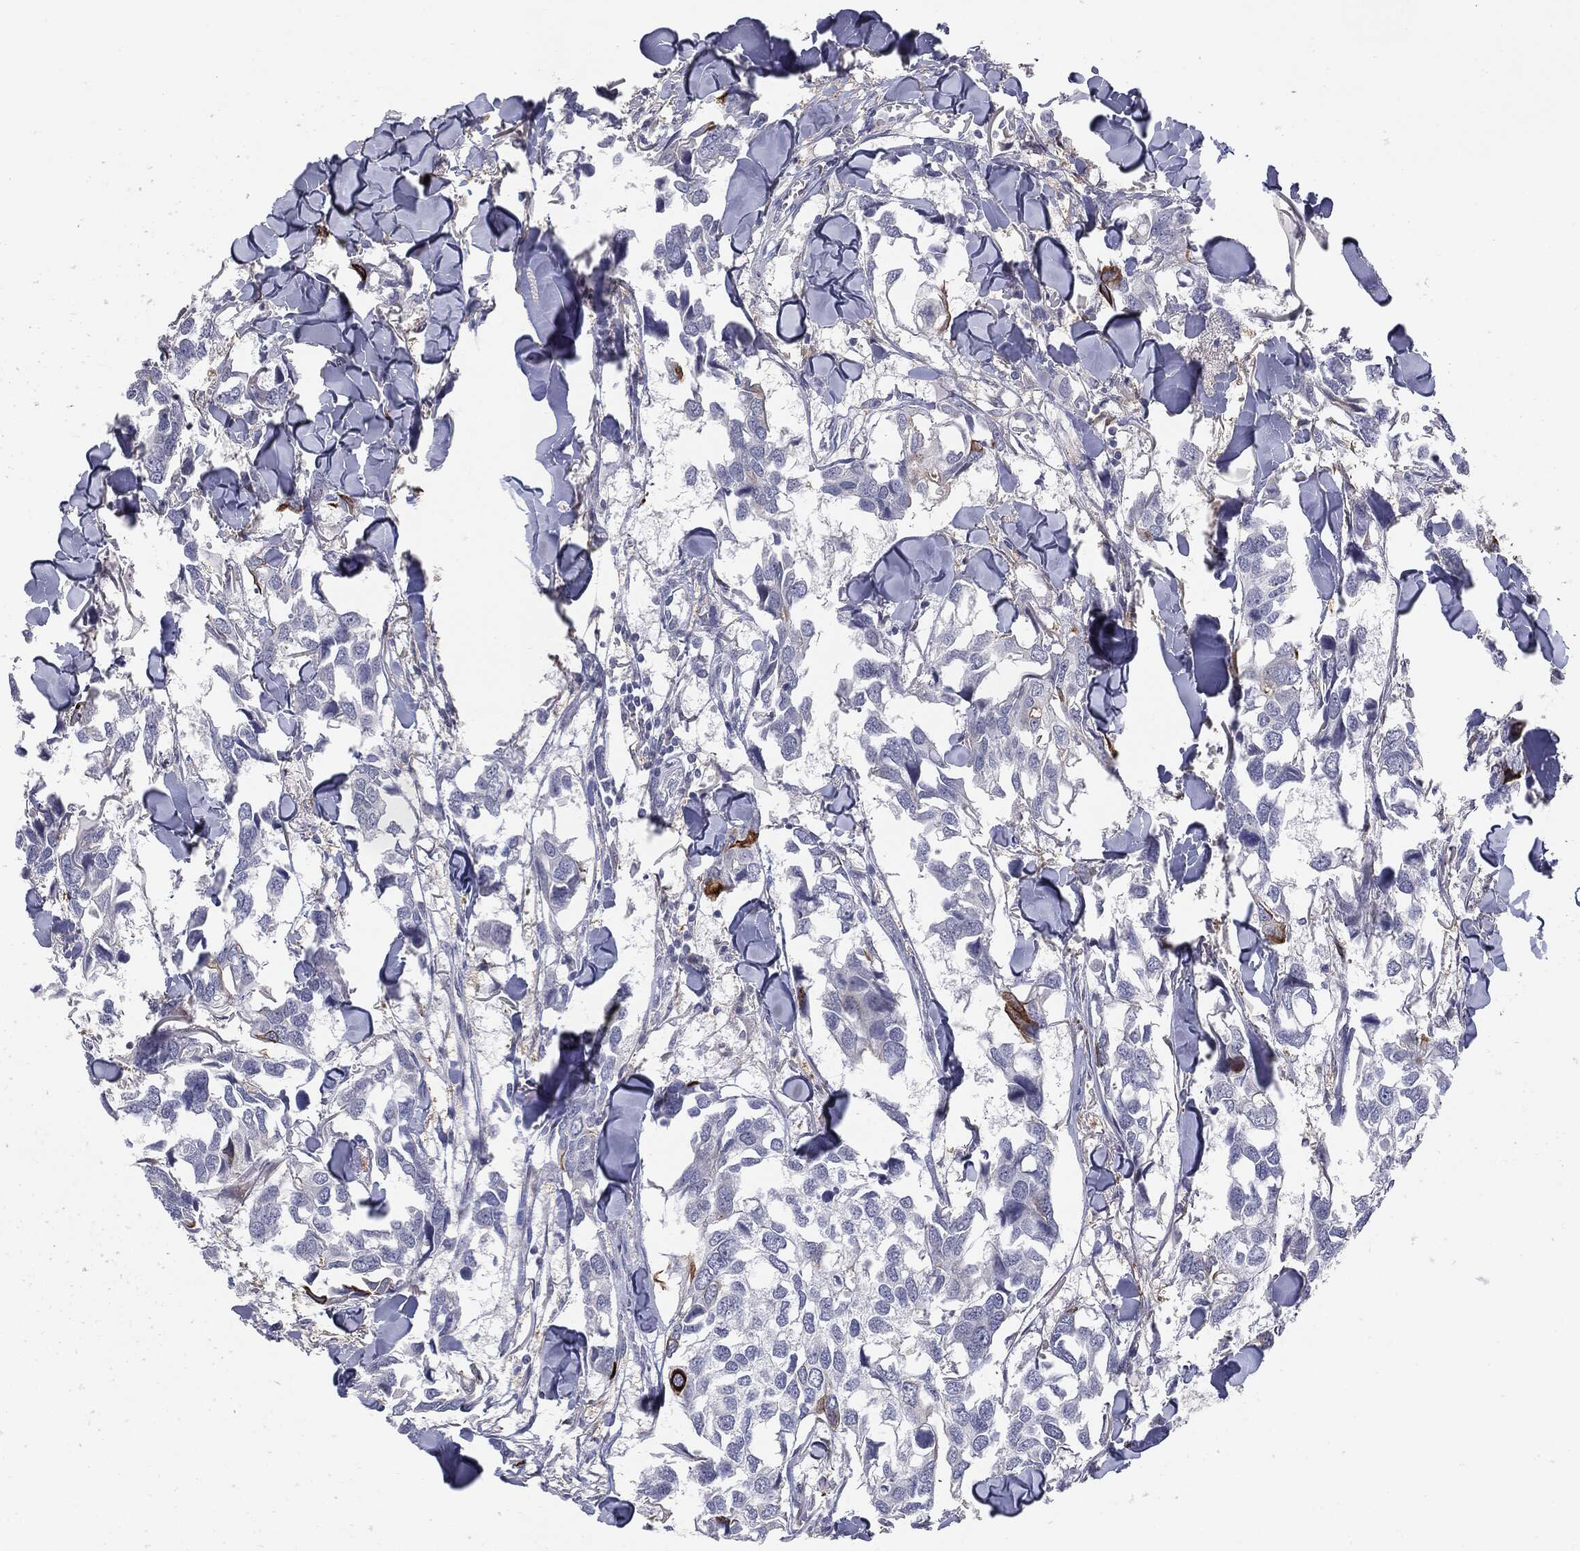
{"staining": {"intensity": "negative", "quantity": "none", "location": "none"}, "tissue": "breast cancer", "cell_type": "Tumor cells", "image_type": "cancer", "snomed": [{"axis": "morphology", "description": "Duct carcinoma"}, {"axis": "topography", "description": "Breast"}], "caption": "Human breast invasive ductal carcinoma stained for a protein using immunohistochemistry demonstrates no expression in tumor cells.", "gene": "KRT5", "patient": {"sex": "female", "age": 83}}